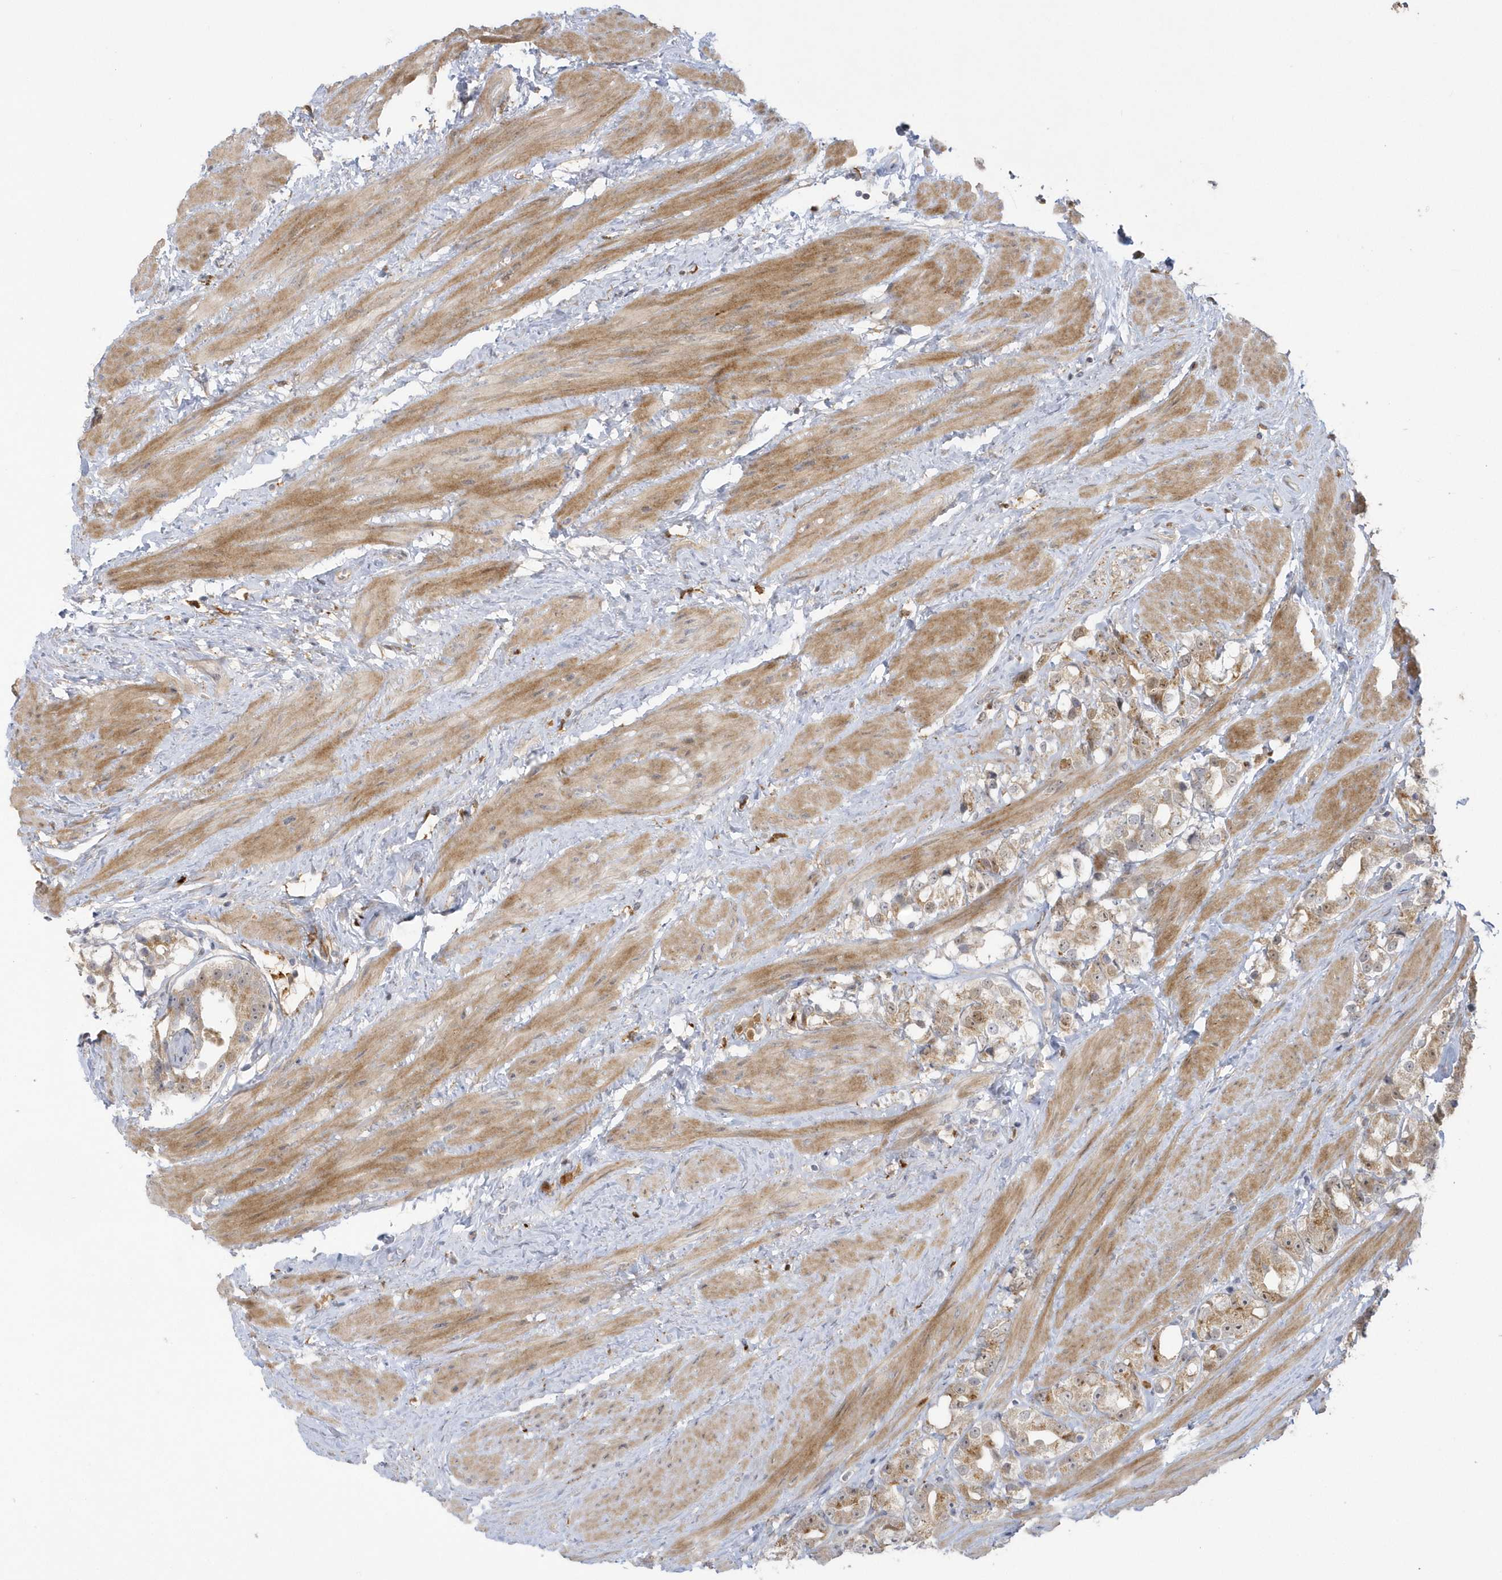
{"staining": {"intensity": "moderate", "quantity": ">75%", "location": "cytoplasmic/membranous,nuclear"}, "tissue": "prostate cancer", "cell_type": "Tumor cells", "image_type": "cancer", "snomed": [{"axis": "morphology", "description": "Adenocarcinoma, NOS"}, {"axis": "topography", "description": "Prostate"}], "caption": "Brown immunohistochemical staining in human prostate cancer reveals moderate cytoplasmic/membranous and nuclear expression in approximately >75% of tumor cells. The protein of interest is shown in brown color, while the nuclei are stained blue.", "gene": "NAF1", "patient": {"sex": "male", "age": 79}}